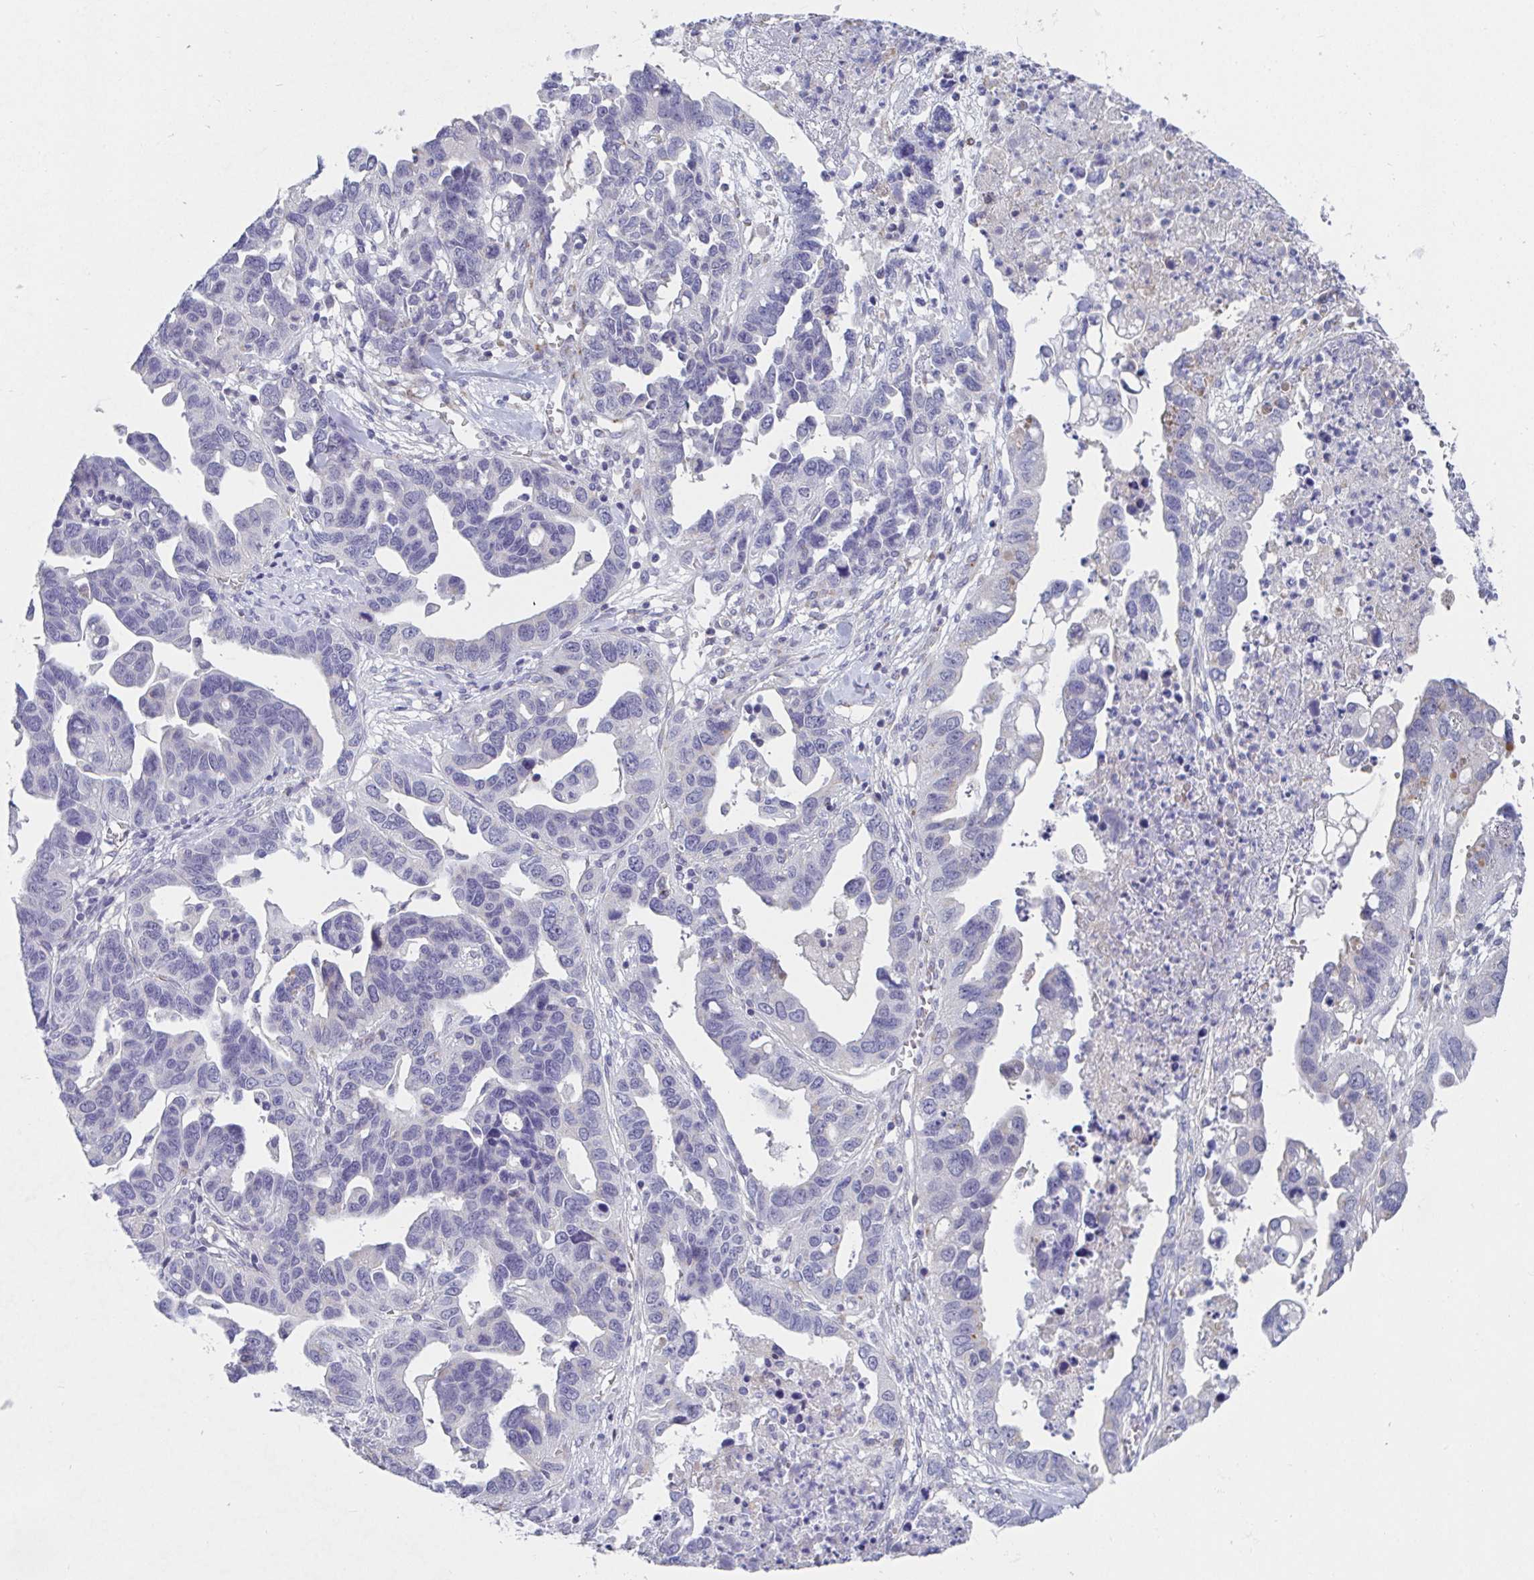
{"staining": {"intensity": "negative", "quantity": "none", "location": "none"}, "tissue": "ovarian cancer", "cell_type": "Tumor cells", "image_type": "cancer", "snomed": [{"axis": "morphology", "description": "Cystadenocarcinoma, serous, NOS"}, {"axis": "topography", "description": "Ovary"}], "caption": "This is an IHC micrograph of human ovarian cancer (serous cystadenocarcinoma). There is no expression in tumor cells.", "gene": "TAS2R39", "patient": {"sex": "female", "age": 69}}